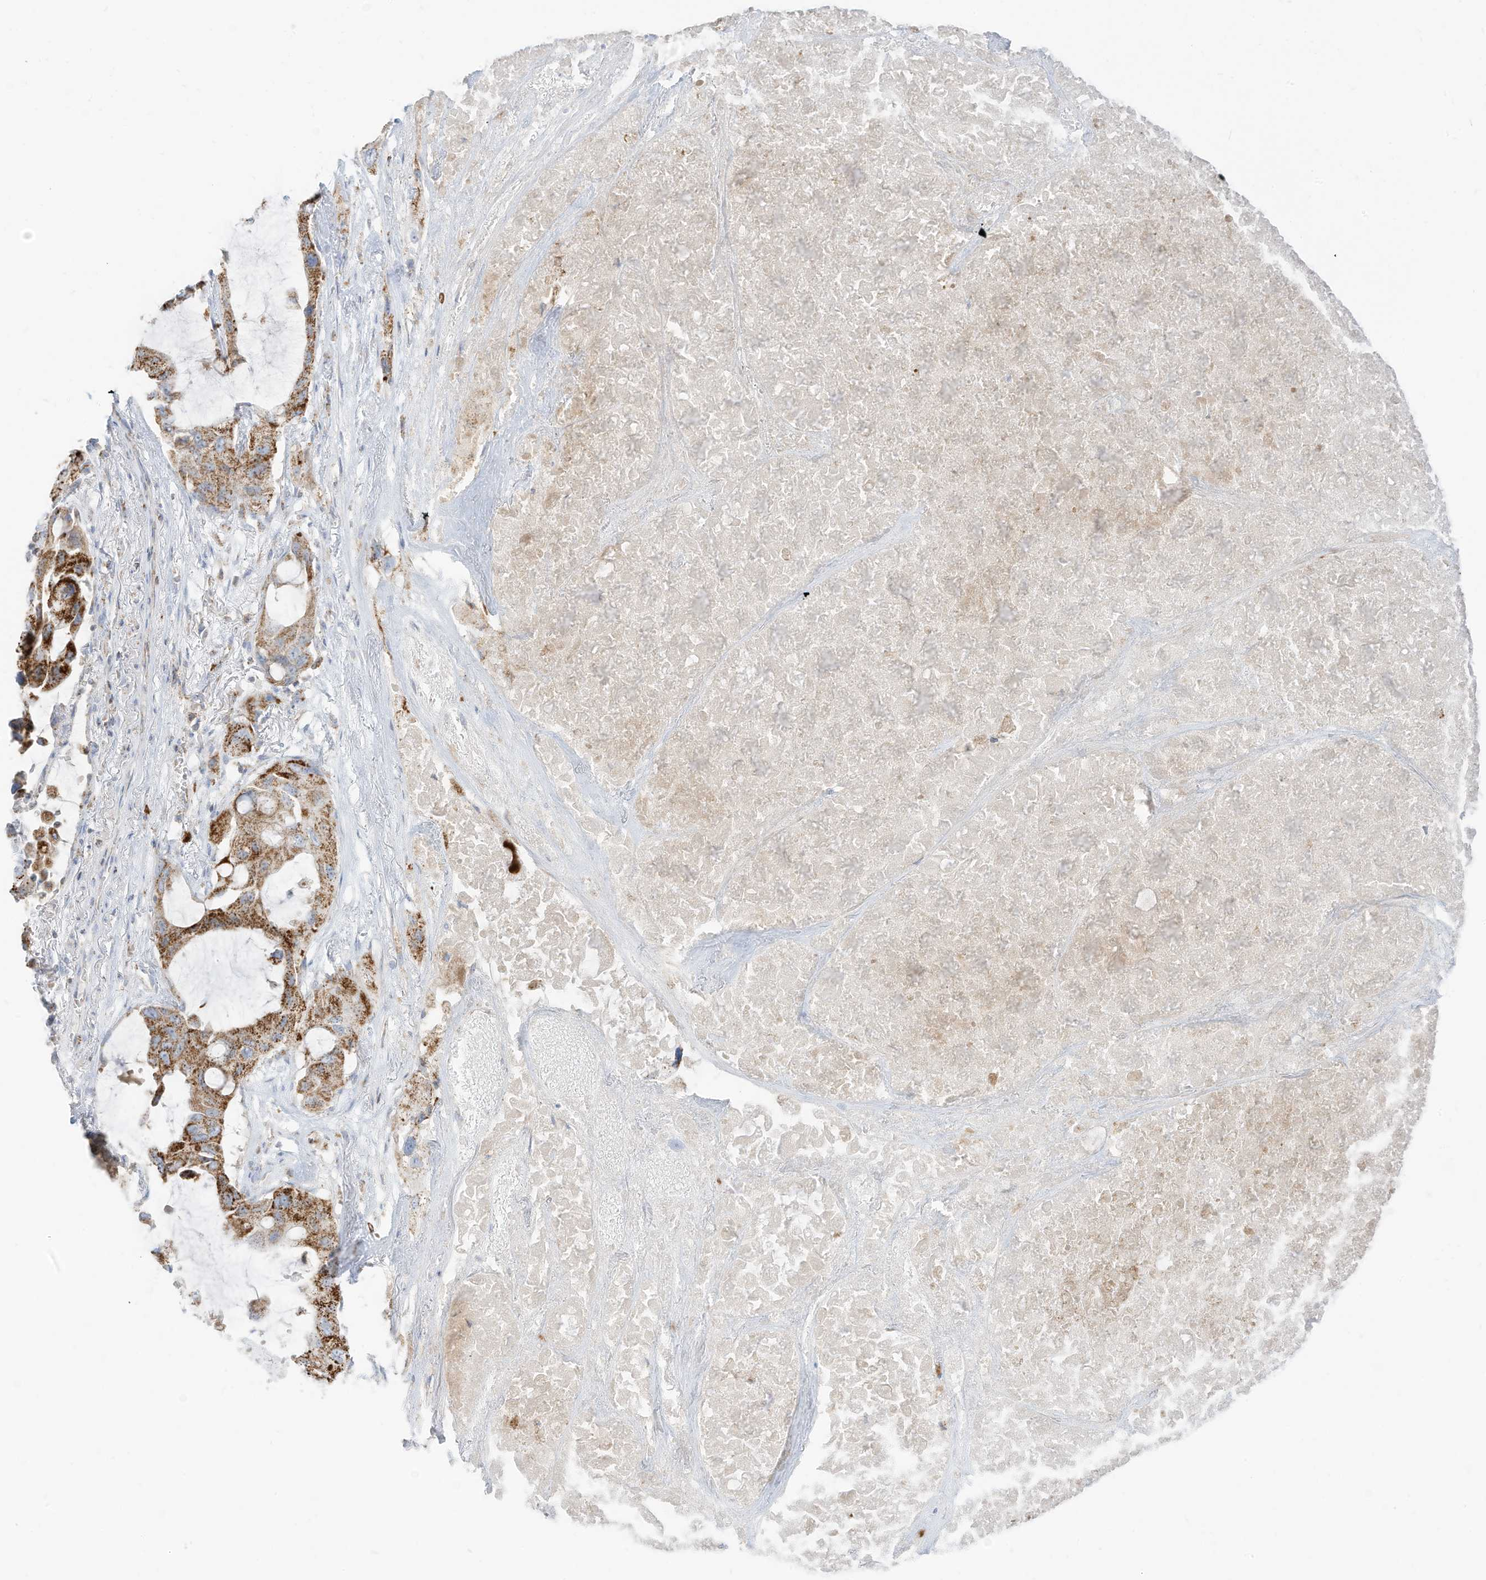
{"staining": {"intensity": "strong", "quantity": ">75%", "location": "cytoplasmic/membranous"}, "tissue": "lung cancer", "cell_type": "Tumor cells", "image_type": "cancer", "snomed": [{"axis": "morphology", "description": "Squamous cell carcinoma, NOS"}, {"axis": "topography", "description": "Lung"}], "caption": "The micrograph shows a brown stain indicating the presence of a protein in the cytoplasmic/membranous of tumor cells in lung cancer.", "gene": "ETHE1", "patient": {"sex": "female", "age": 73}}